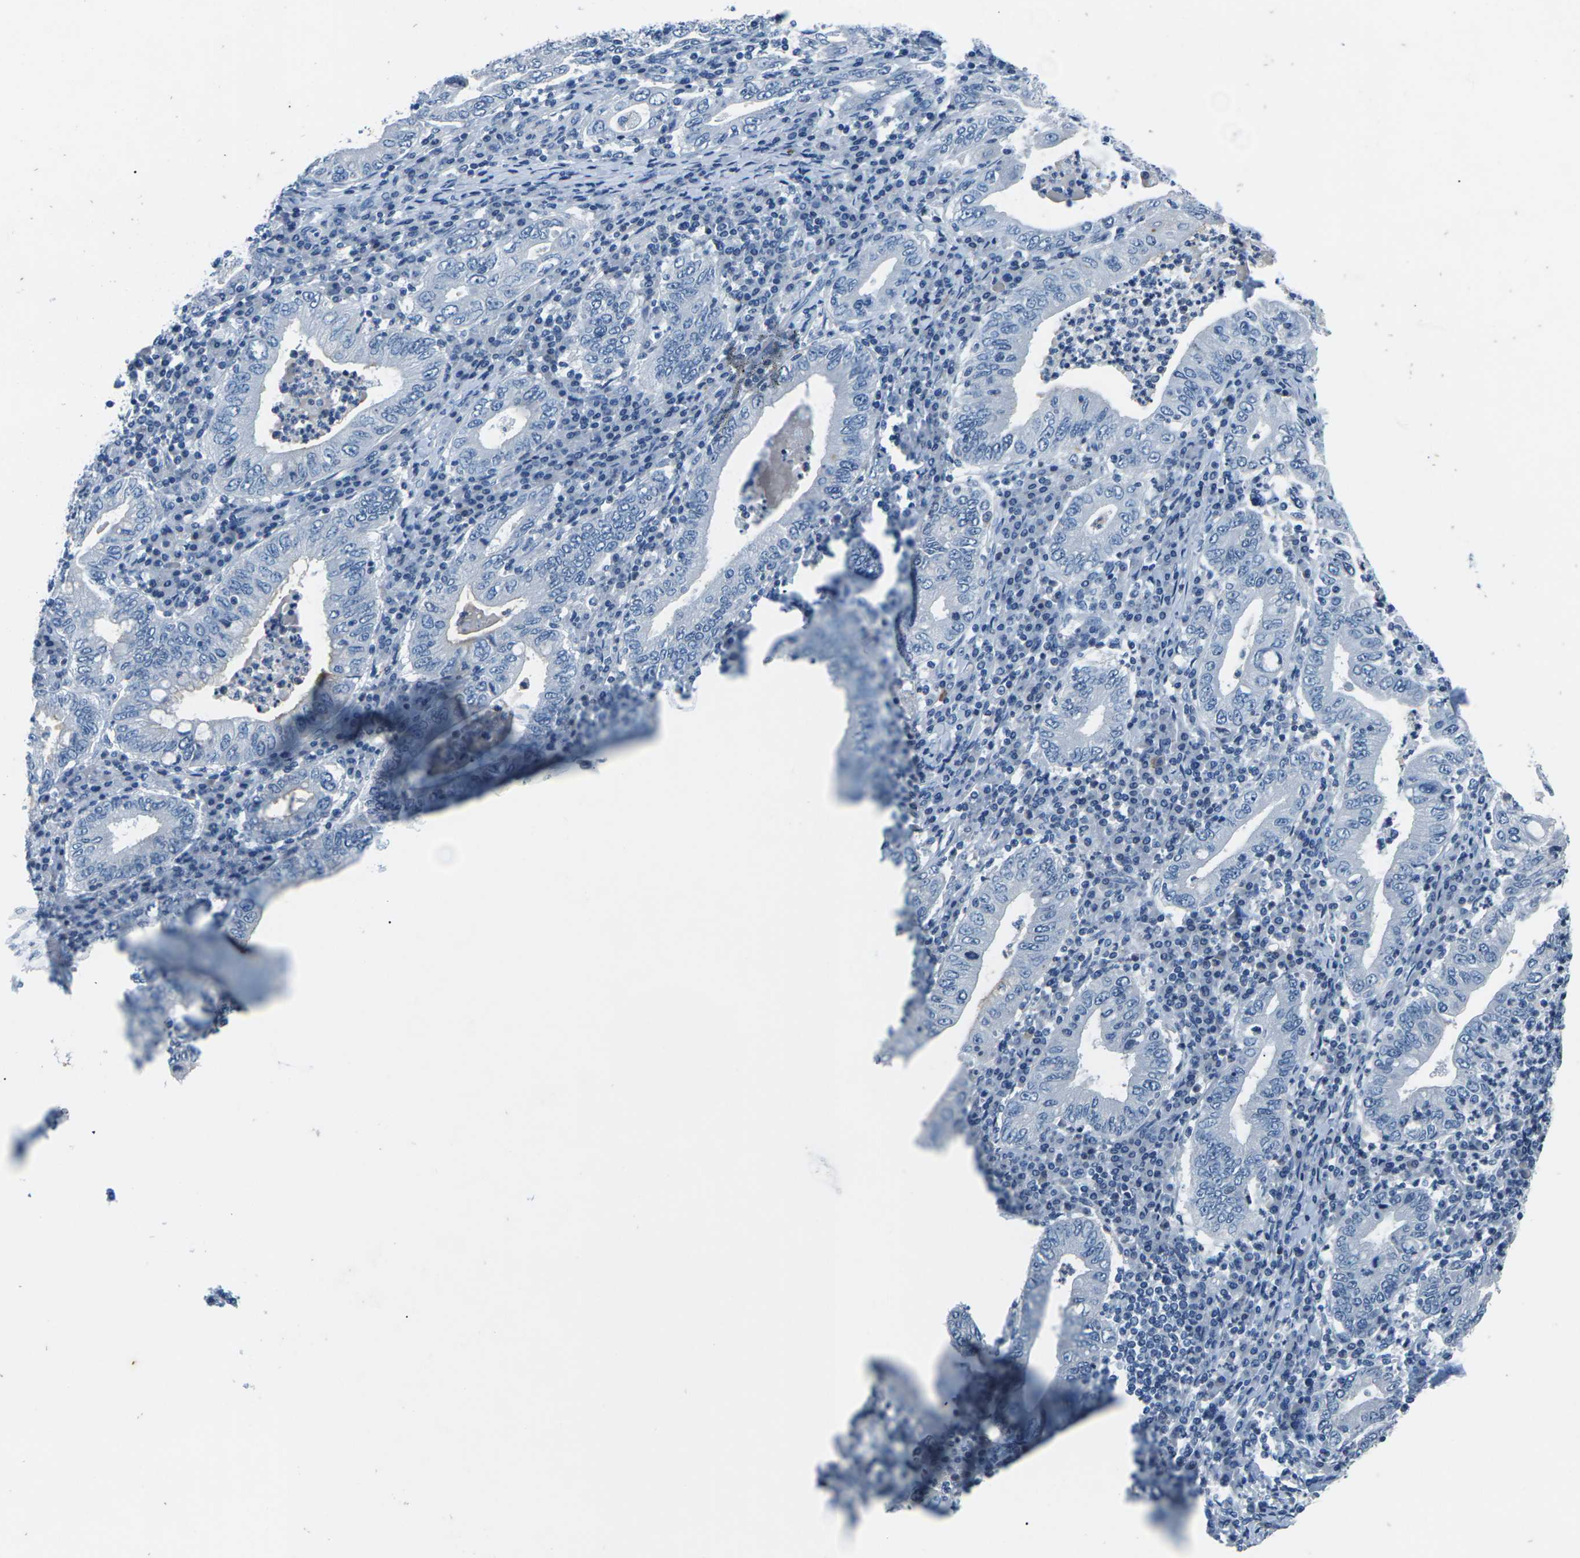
{"staining": {"intensity": "negative", "quantity": "none", "location": "none"}, "tissue": "stomach cancer", "cell_type": "Tumor cells", "image_type": "cancer", "snomed": [{"axis": "morphology", "description": "Normal tissue, NOS"}, {"axis": "morphology", "description": "Adenocarcinoma, NOS"}, {"axis": "topography", "description": "Esophagus"}, {"axis": "topography", "description": "Stomach, upper"}, {"axis": "topography", "description": "Peripheral nerve tissue"}], "caption": "A micrograph of stomach adenocarcinoma stained for a protein reveals no brown staining in tumor cells.", "gene": "UMOD", "patient": {"sex": "male", "age": 62}}